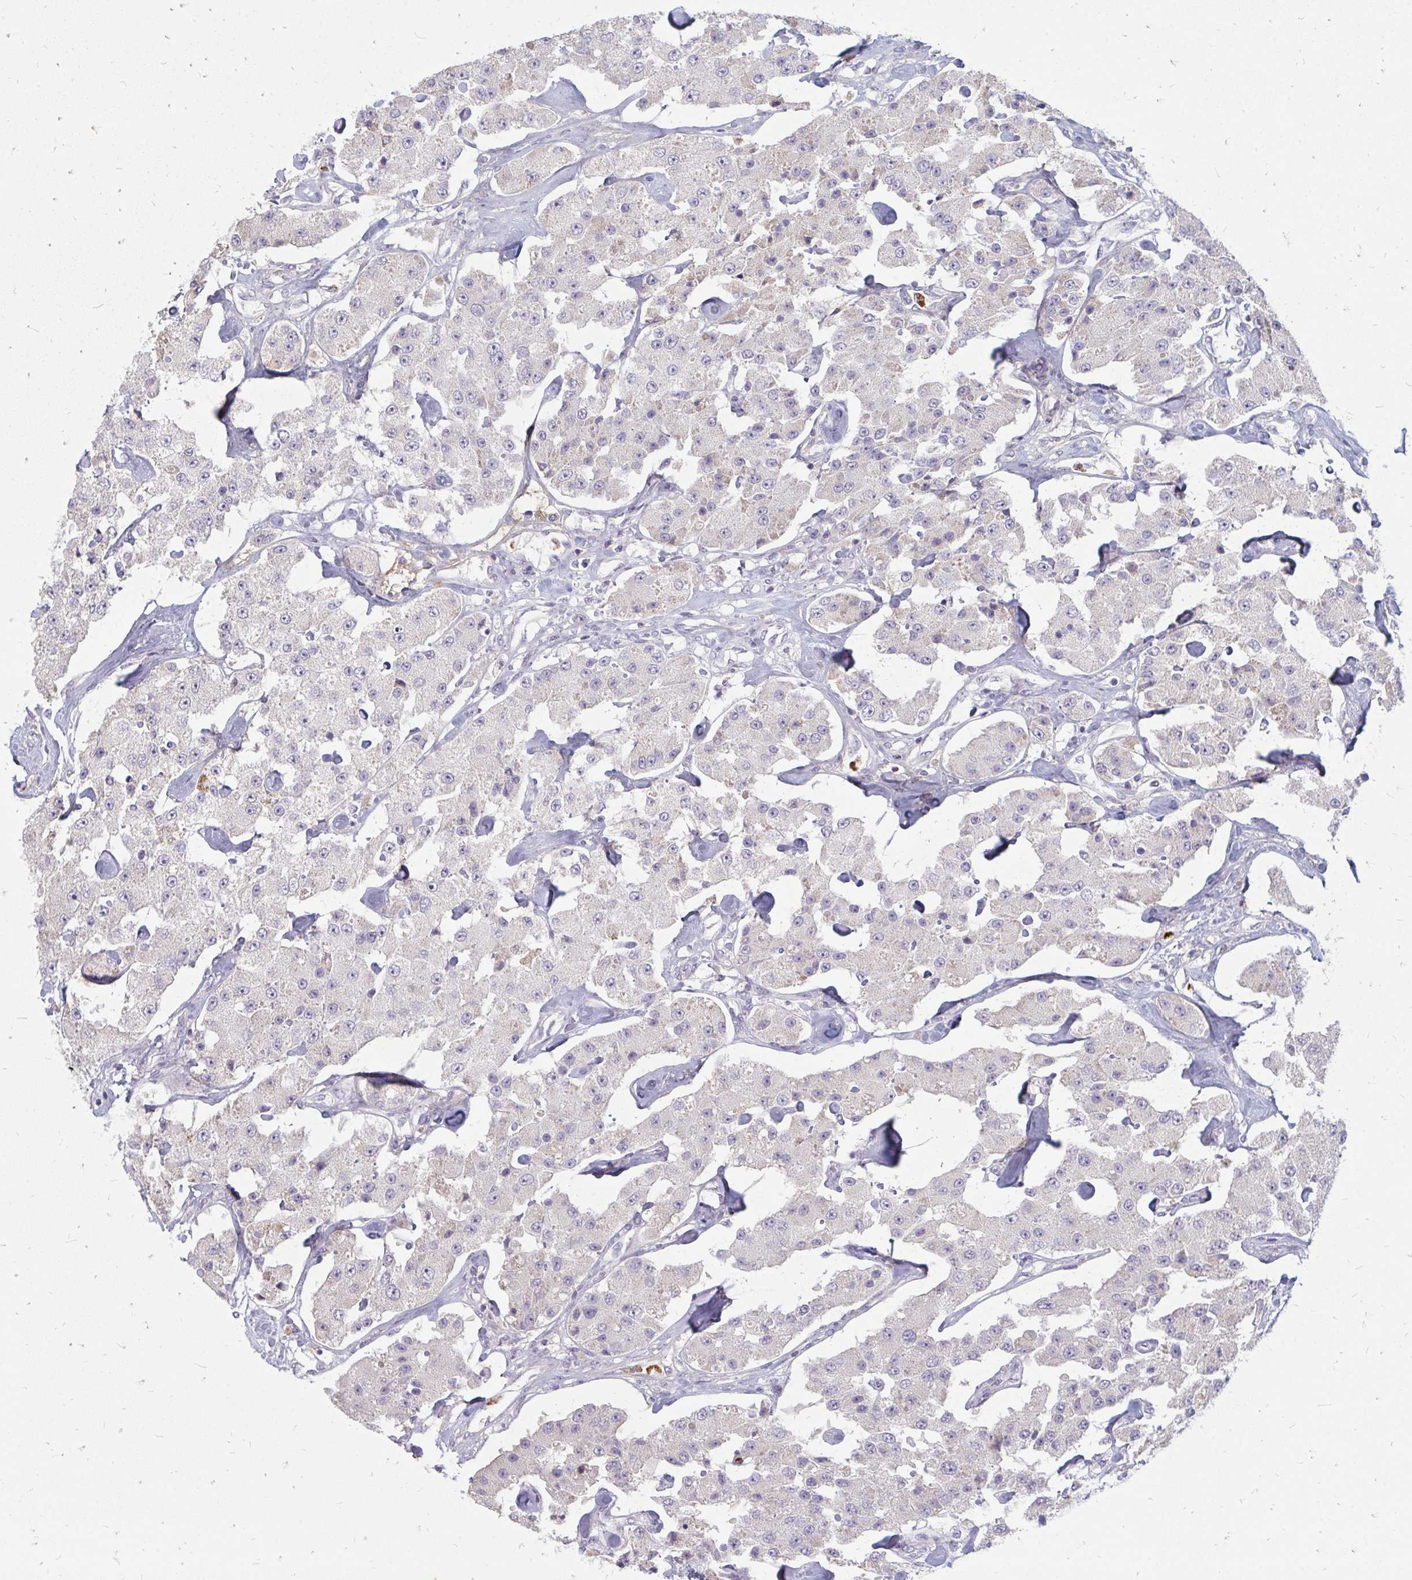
{"staining": {"intensity": "negative", "quantity": "none", "location": "none"}, "tissue": "carcinoid", "cell_type": "Tumor cells", "image_type": "cancer", "snomed": [{"axis": "morphology", "description": "Carcinoid, malignant, NOS"}, {"axis": "topography", "description": "Pancreas"}], "caption": "Immunohistochemical staining of human carcinoid exhibits no significant expression in tumor cells.", "gene": "RAB33A", "patient": {"sex": "male", "age": 41}}